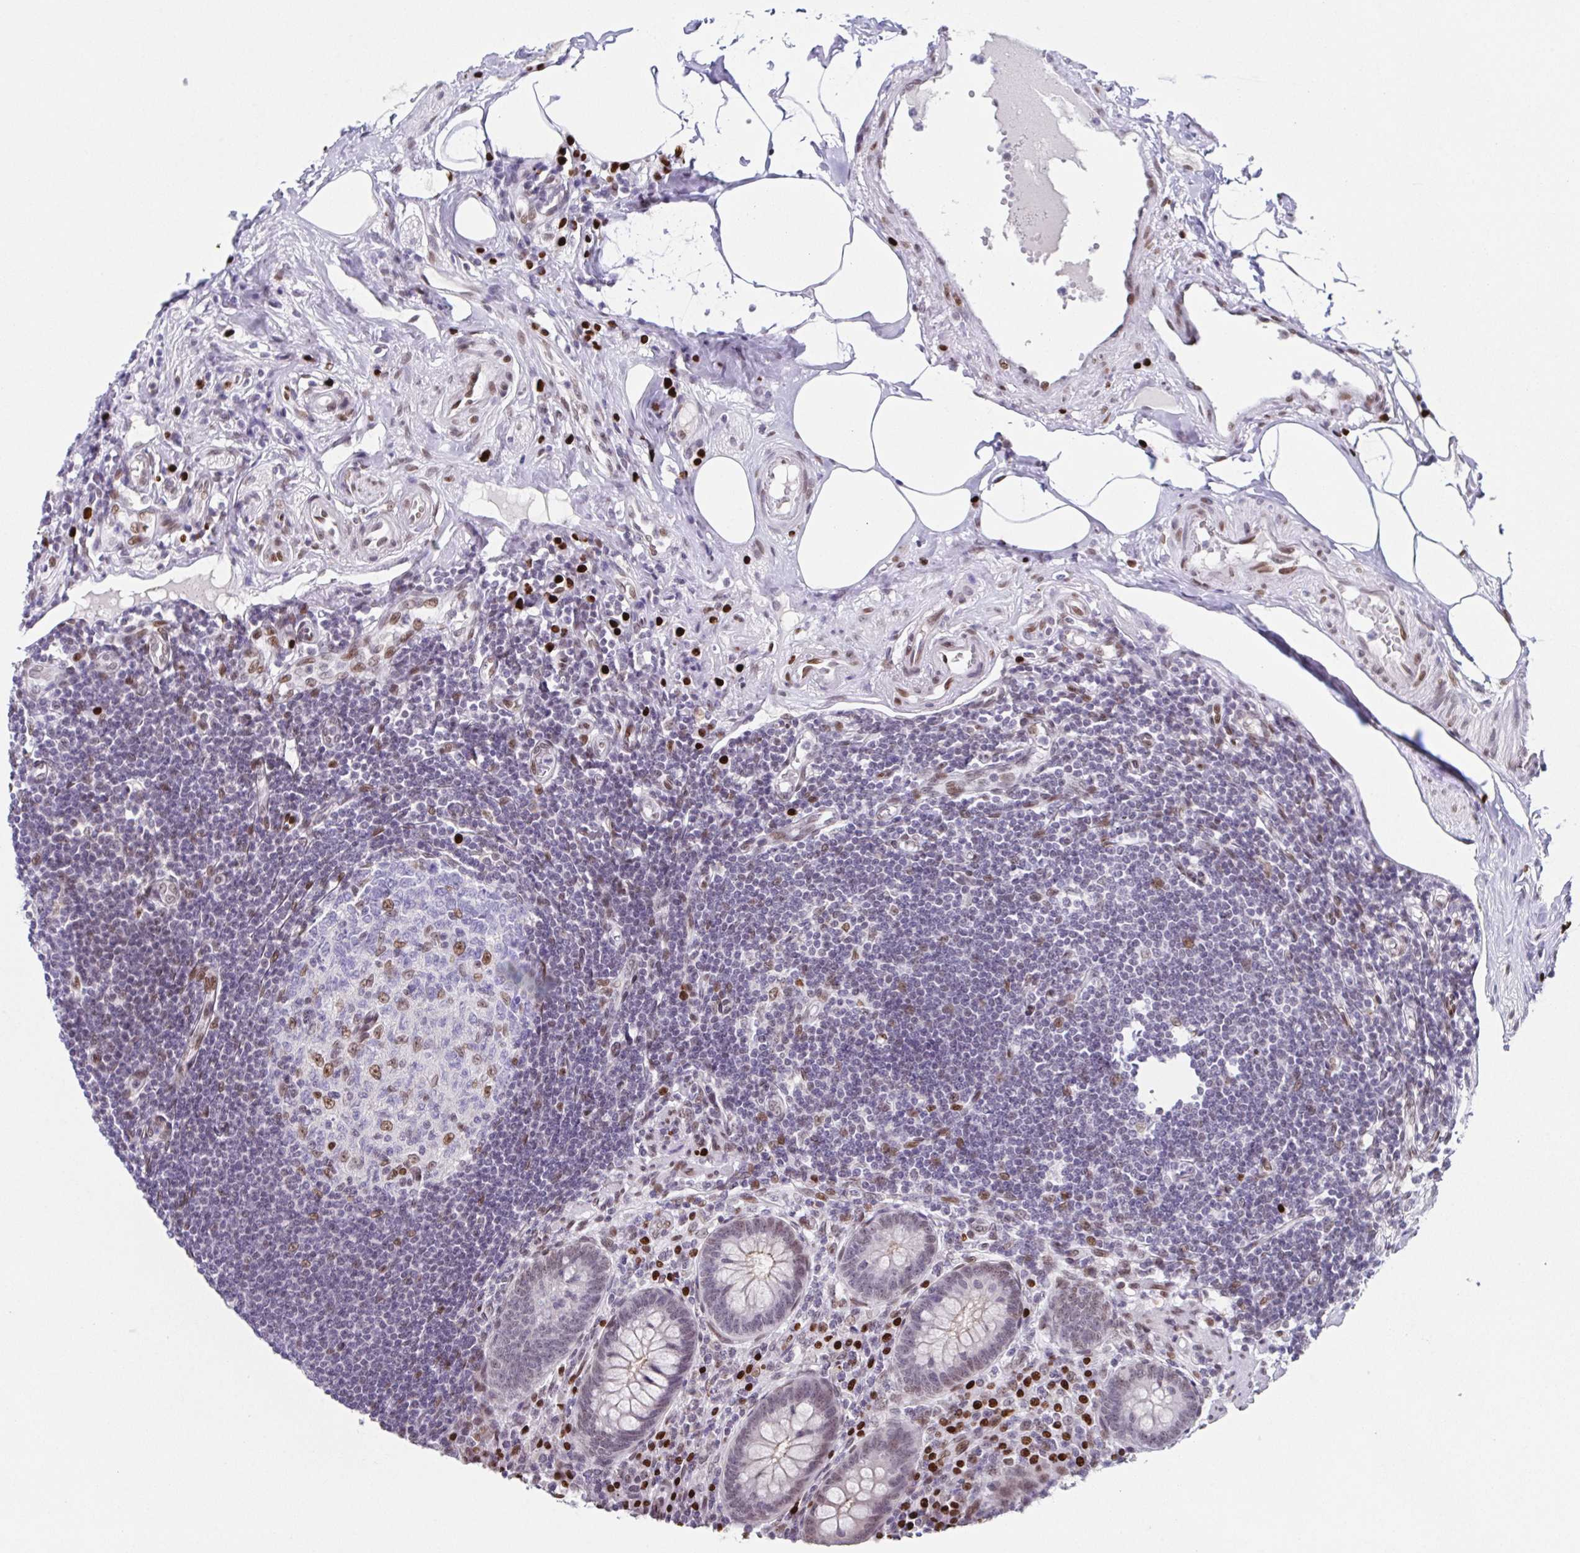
{"staining": {"intensity": "moderate", "quantity": "25%-75%", "location": "cytoplasmic/membranous,nuclear"}, "tissue": "appendix", "cell_type": "Glandular cells", "image_type": "normal", "snomed": [{"axis": "morphology", "description": "Normal tissue, NOS"}, {"axis": "topography", "description": "Appendix"}], "caption": "Glandular cells reveal moderate cytoplasmic/membranous,nuclear staining in approximately 25%-75% of cells in benign appendix.", "gene": "RB1", "patient": {"sex": "female", "age": 57}}